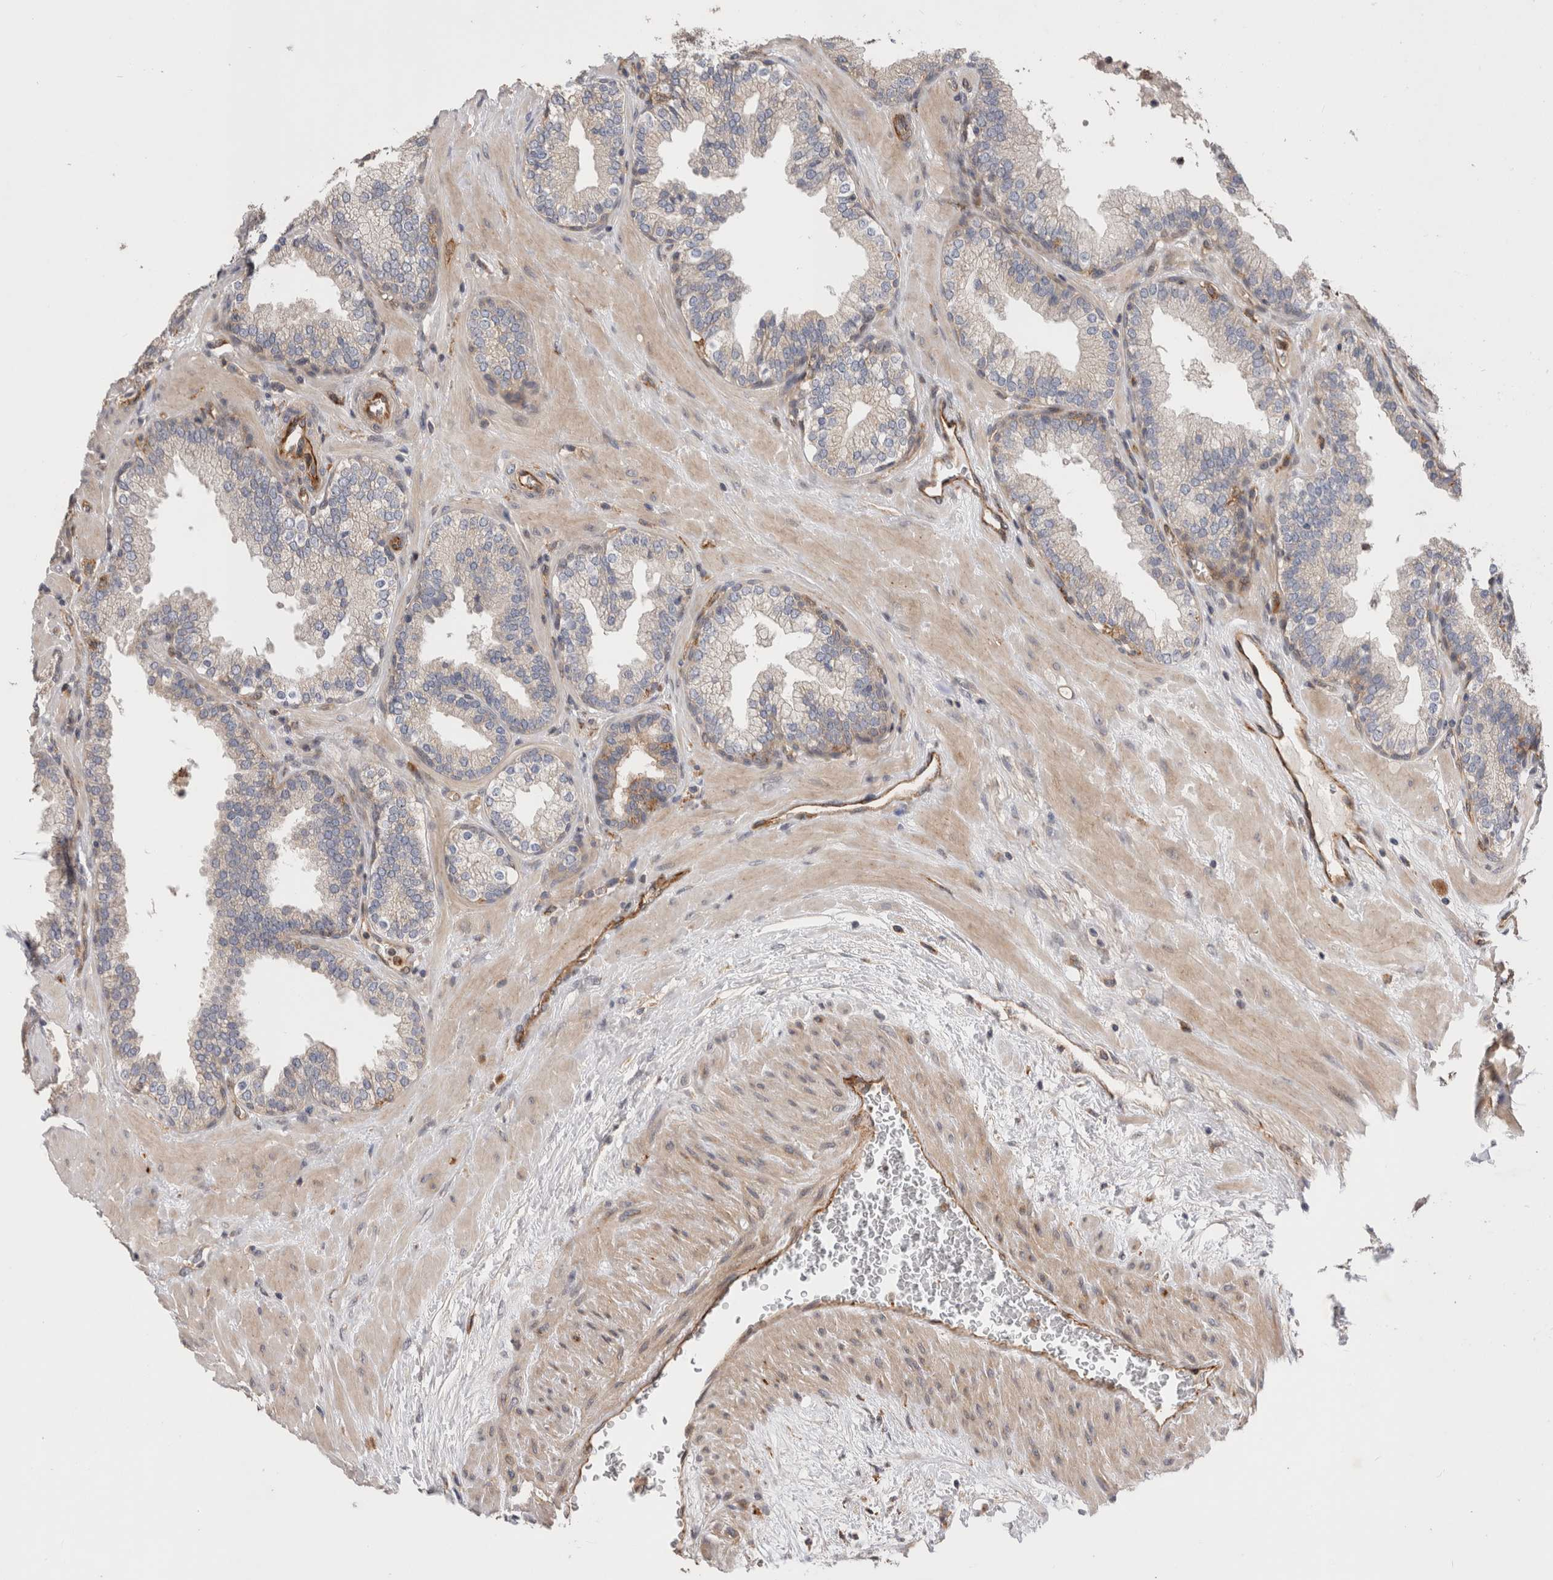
{"staining": {"intensity": "weak", "quantity": "<25%", "location": "cytoplasmic/membranous"}, "tissue": "prostate", "cell_type": "Glandular cells", "image_type": "normal", "snomed": [{"axis": "morphology", "description": "Normal tissue, NOS"}, {"axis": "topography", "description": "Prostate"}], "caption": "Glandular cells are negative for brown protein staining in unremarkable prostate. (IHC, brightfield microscopy, high magnification).", "gene": "BNIP2", "patient": {"sex": "male", "age": 51}}